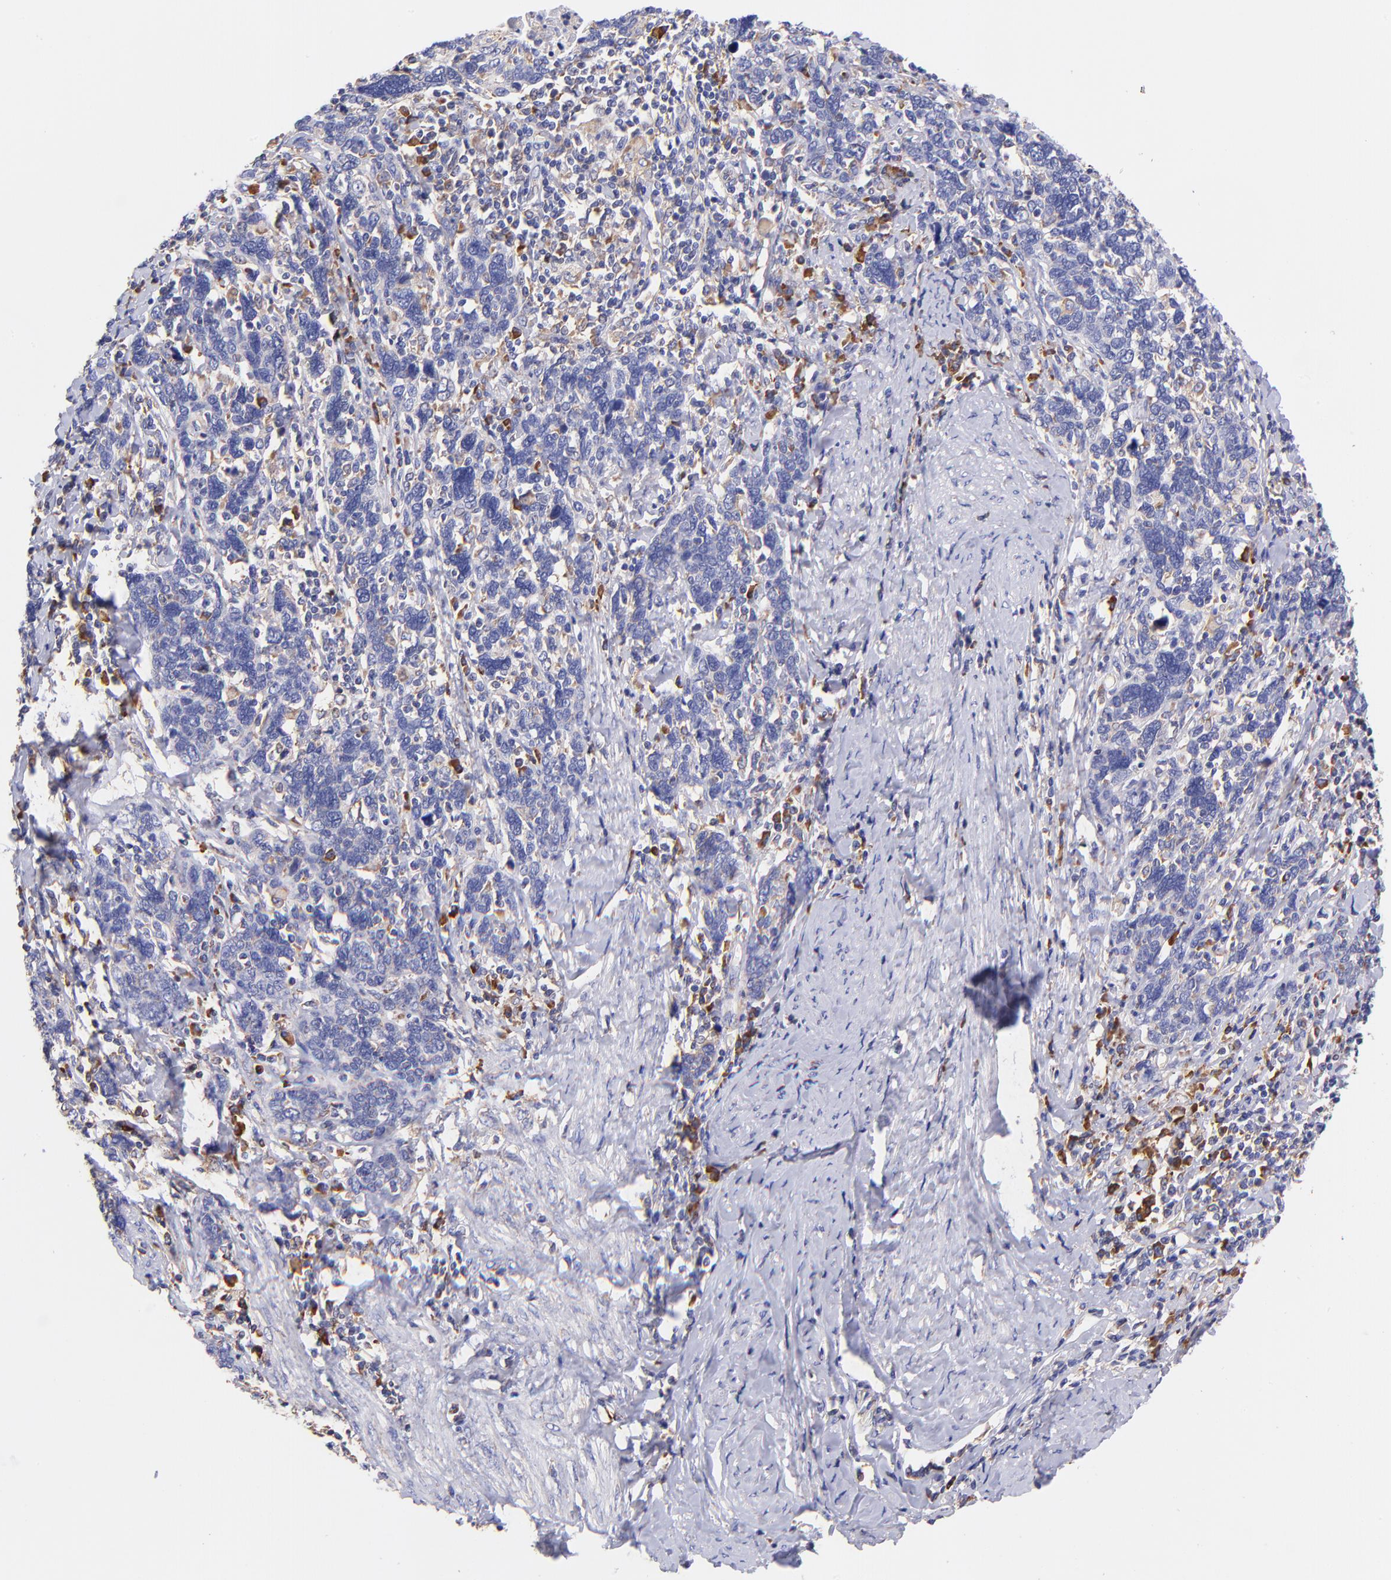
{"staining": {"intensity": "negative", "quantity": "none", "location": "none"}, "tissue": "cervical cancer", "cell_type": "Tumor cells", "image_type": "cancer", "snomed": [{"axis": "morphology", "description": "Squamous cell carcinoma, NOS"}, {"axis": "topography", "description": "Cervix"}], "caption": "A photomicrograph of human cervical squamous cell carcinoma is negative for staining in tumor cells. The staining was performed using DAB (3,3'-diaminobenzidine) to visualize the protein expression in brown, while the nuclei were stained in blue with hematoxylin (Magnification: 20x).", "gene": "PREX1", "patient": {"sex": "female", "age": 41}}